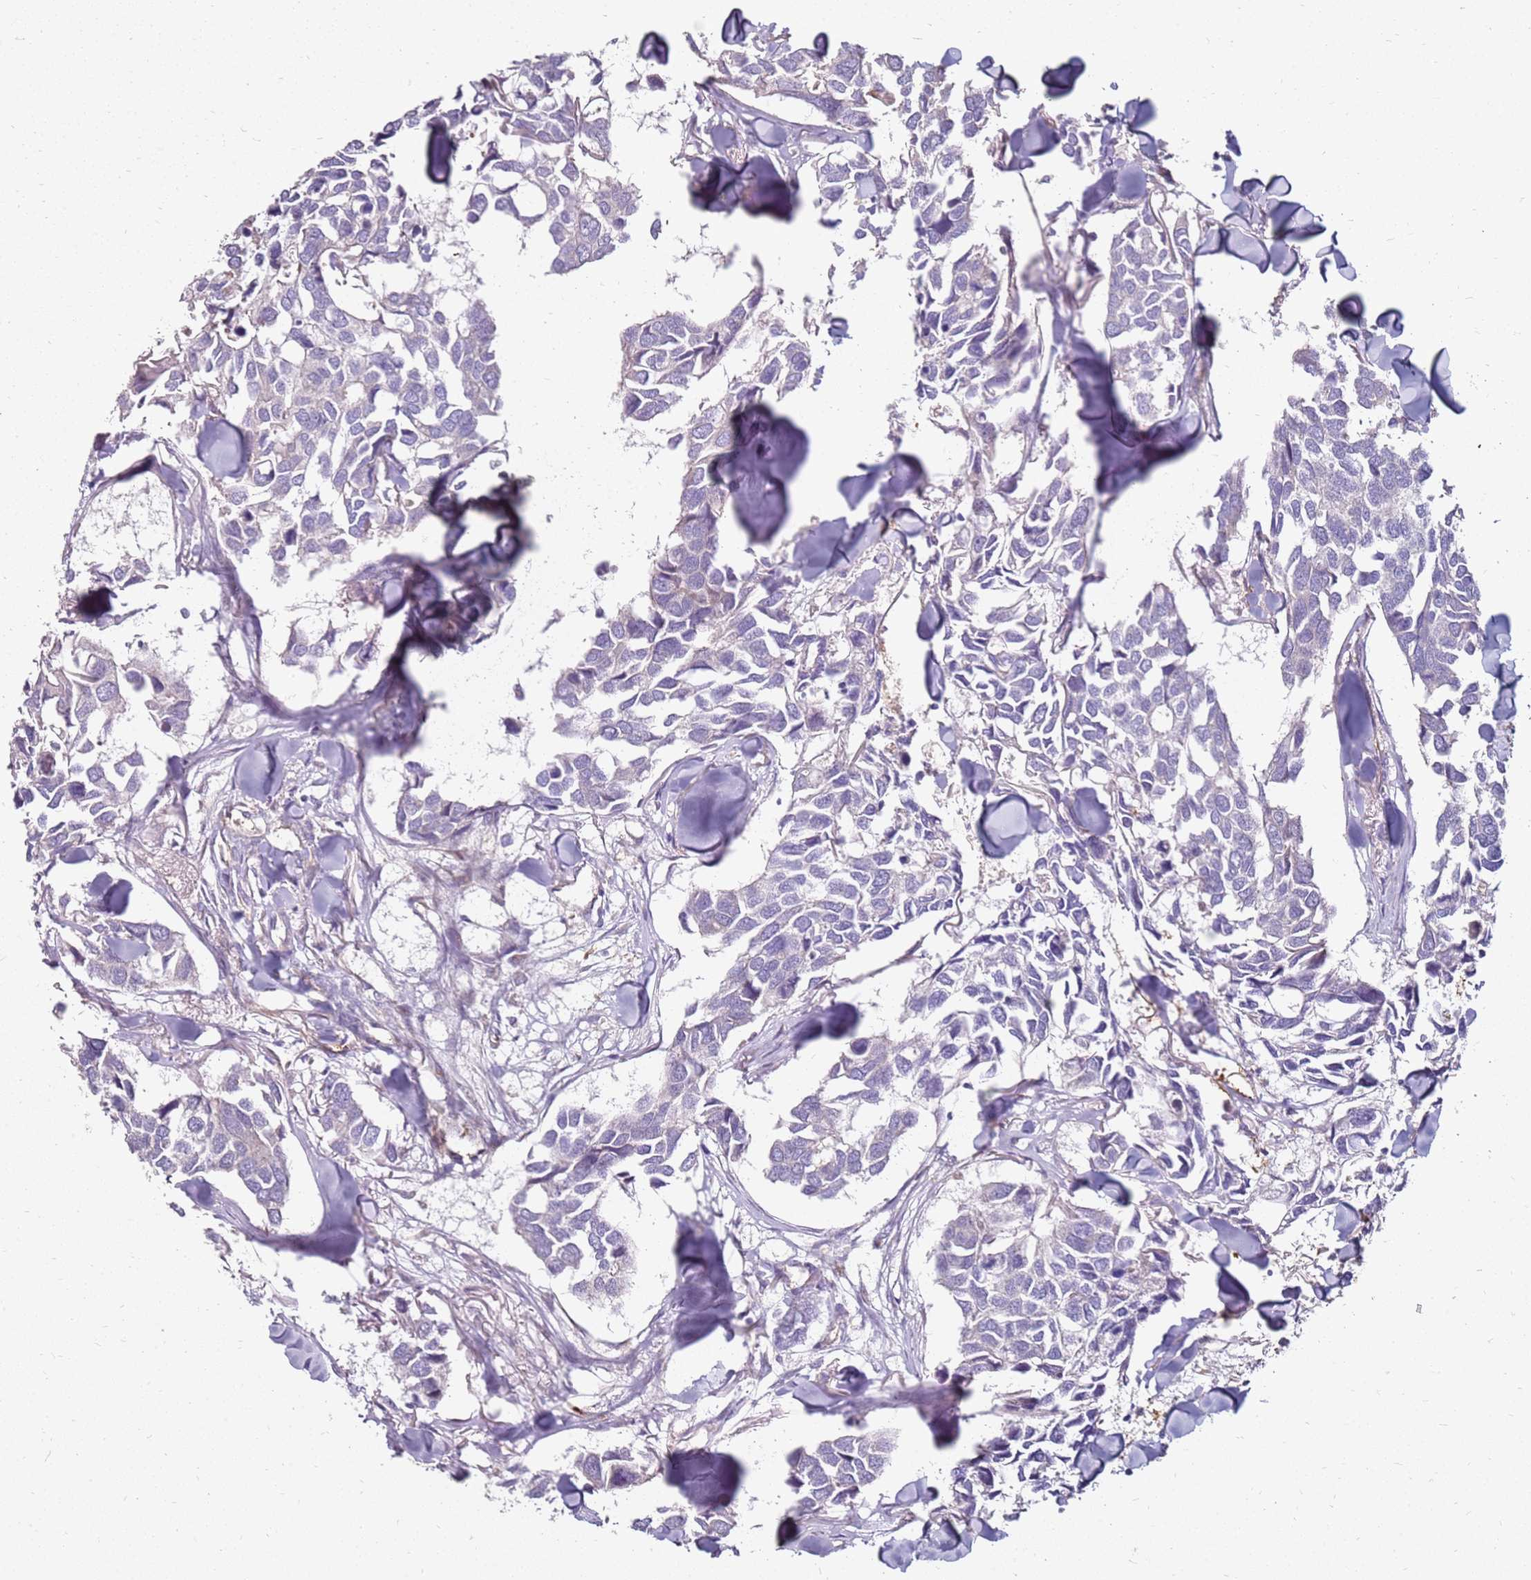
{"staining": {"intensity": "negative", "quantity": "none", "location": "none"}, "tissue": "breast cancer", "cell_type": "Tumor cells", "image_type": "cancer", "snomed": [{"axis": "morphology", "description": "Duct carcinoma"}, {"axis": "topography", "description": "Breast"}], "caption": "Histopathology image shows no protein positivity in tumor cells of invasive ductal carcinoma (breast) tissue. Nuclei are stained in blue.", "gene": "RNF11", "patient": {"sex": "female", "age": 83}}